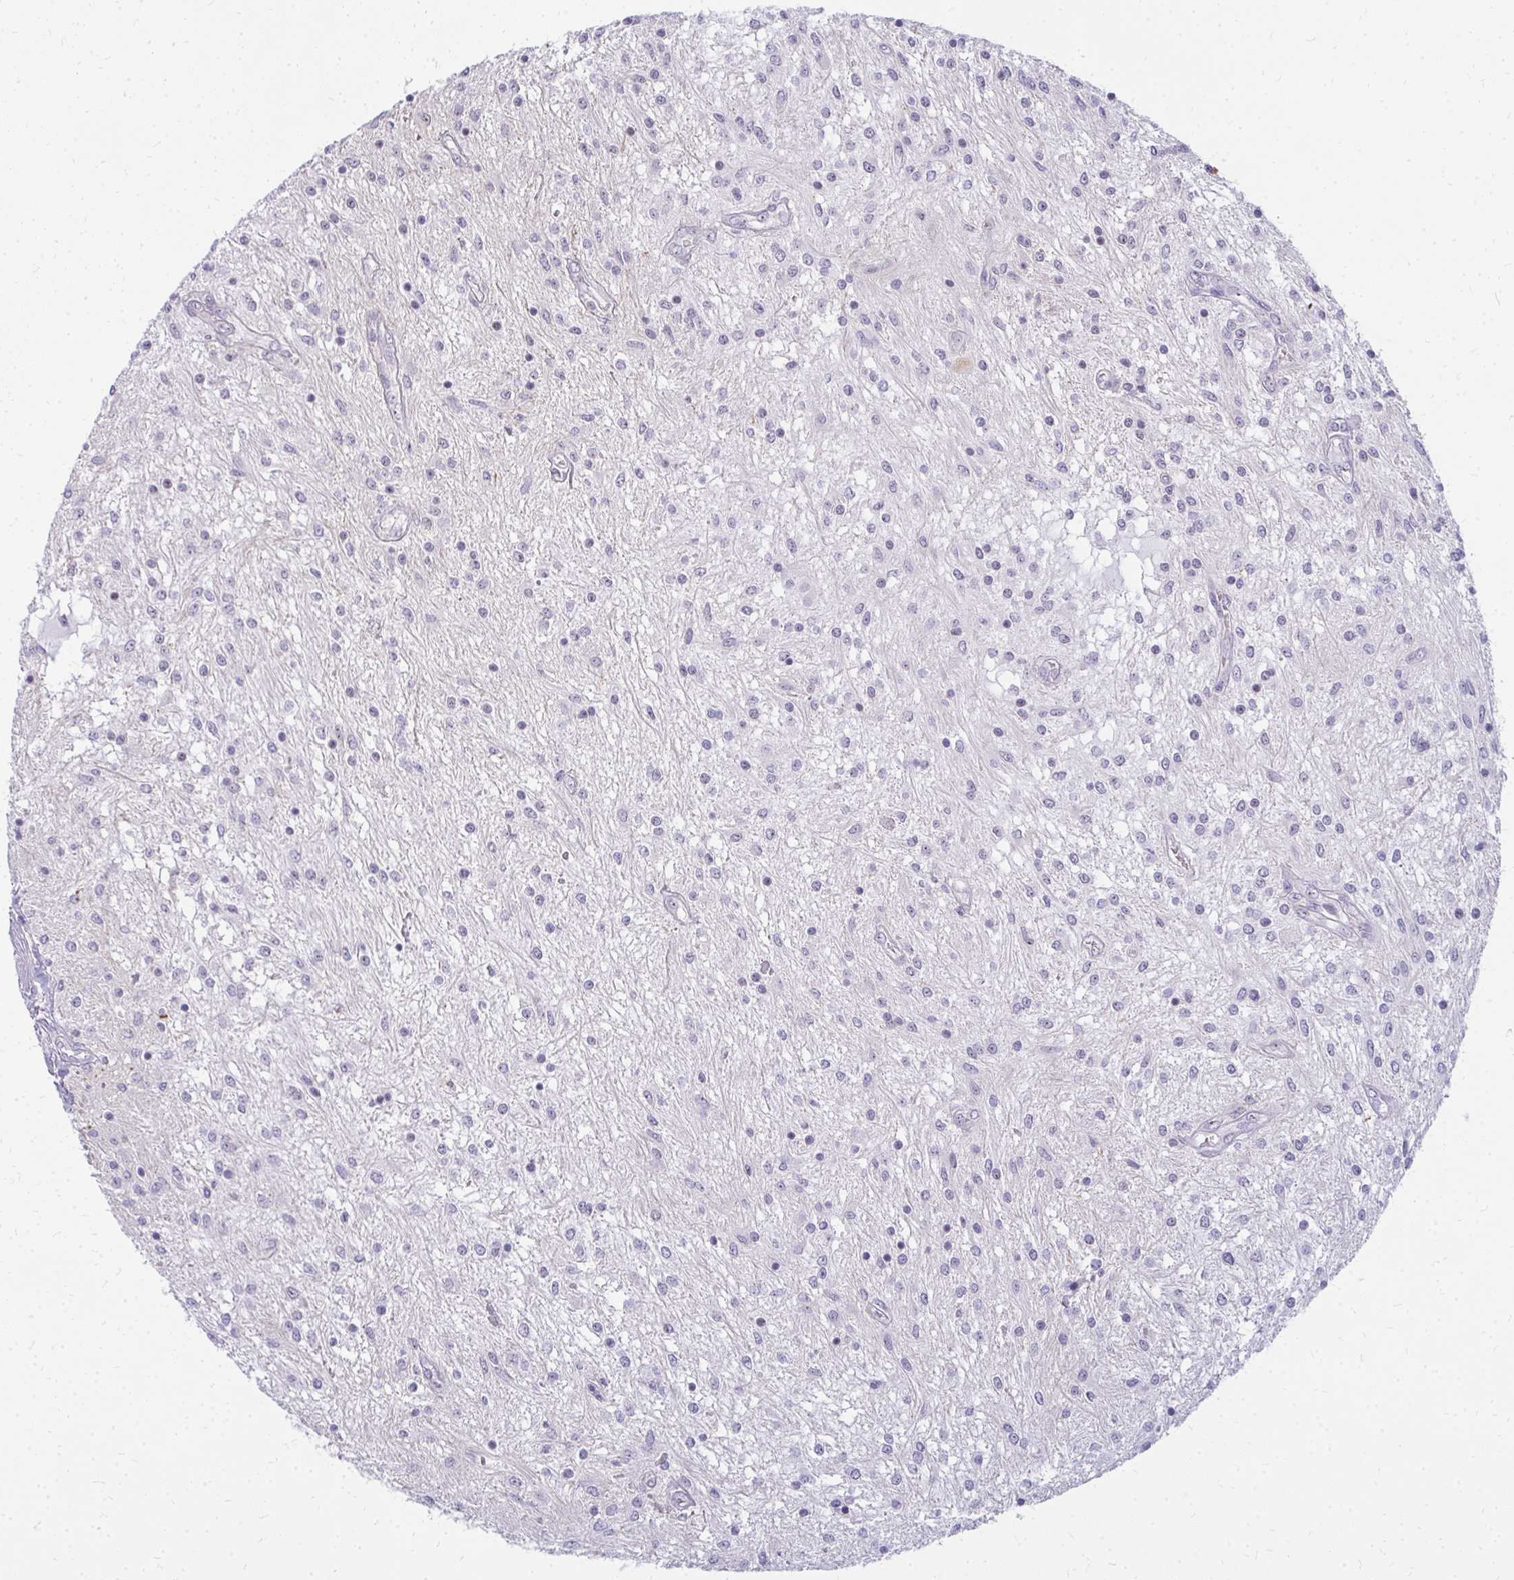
{"staining": {"intensity": "negative", "quantity": "none", "location": "none"}, "tissue": "glioma", "cell_type": "Tumor cells", "image_type": "cancer", "snomed": [{"axis": "morphology", "description": "Glioma, malignant, Low grade"}, {"axis": "topography", "description": "Cerebellum"}], "caption": "The histopathology image reveals no staining of tumor cells in malignant glioma (low-grade). The staining is performed using DAB (3,3'-diaminobenzidine) brown chromogen with nuclei counter-stained in using hematoxylin.", "gene": "FAM9A", "patient": {"sex": "female", "age": 14}}